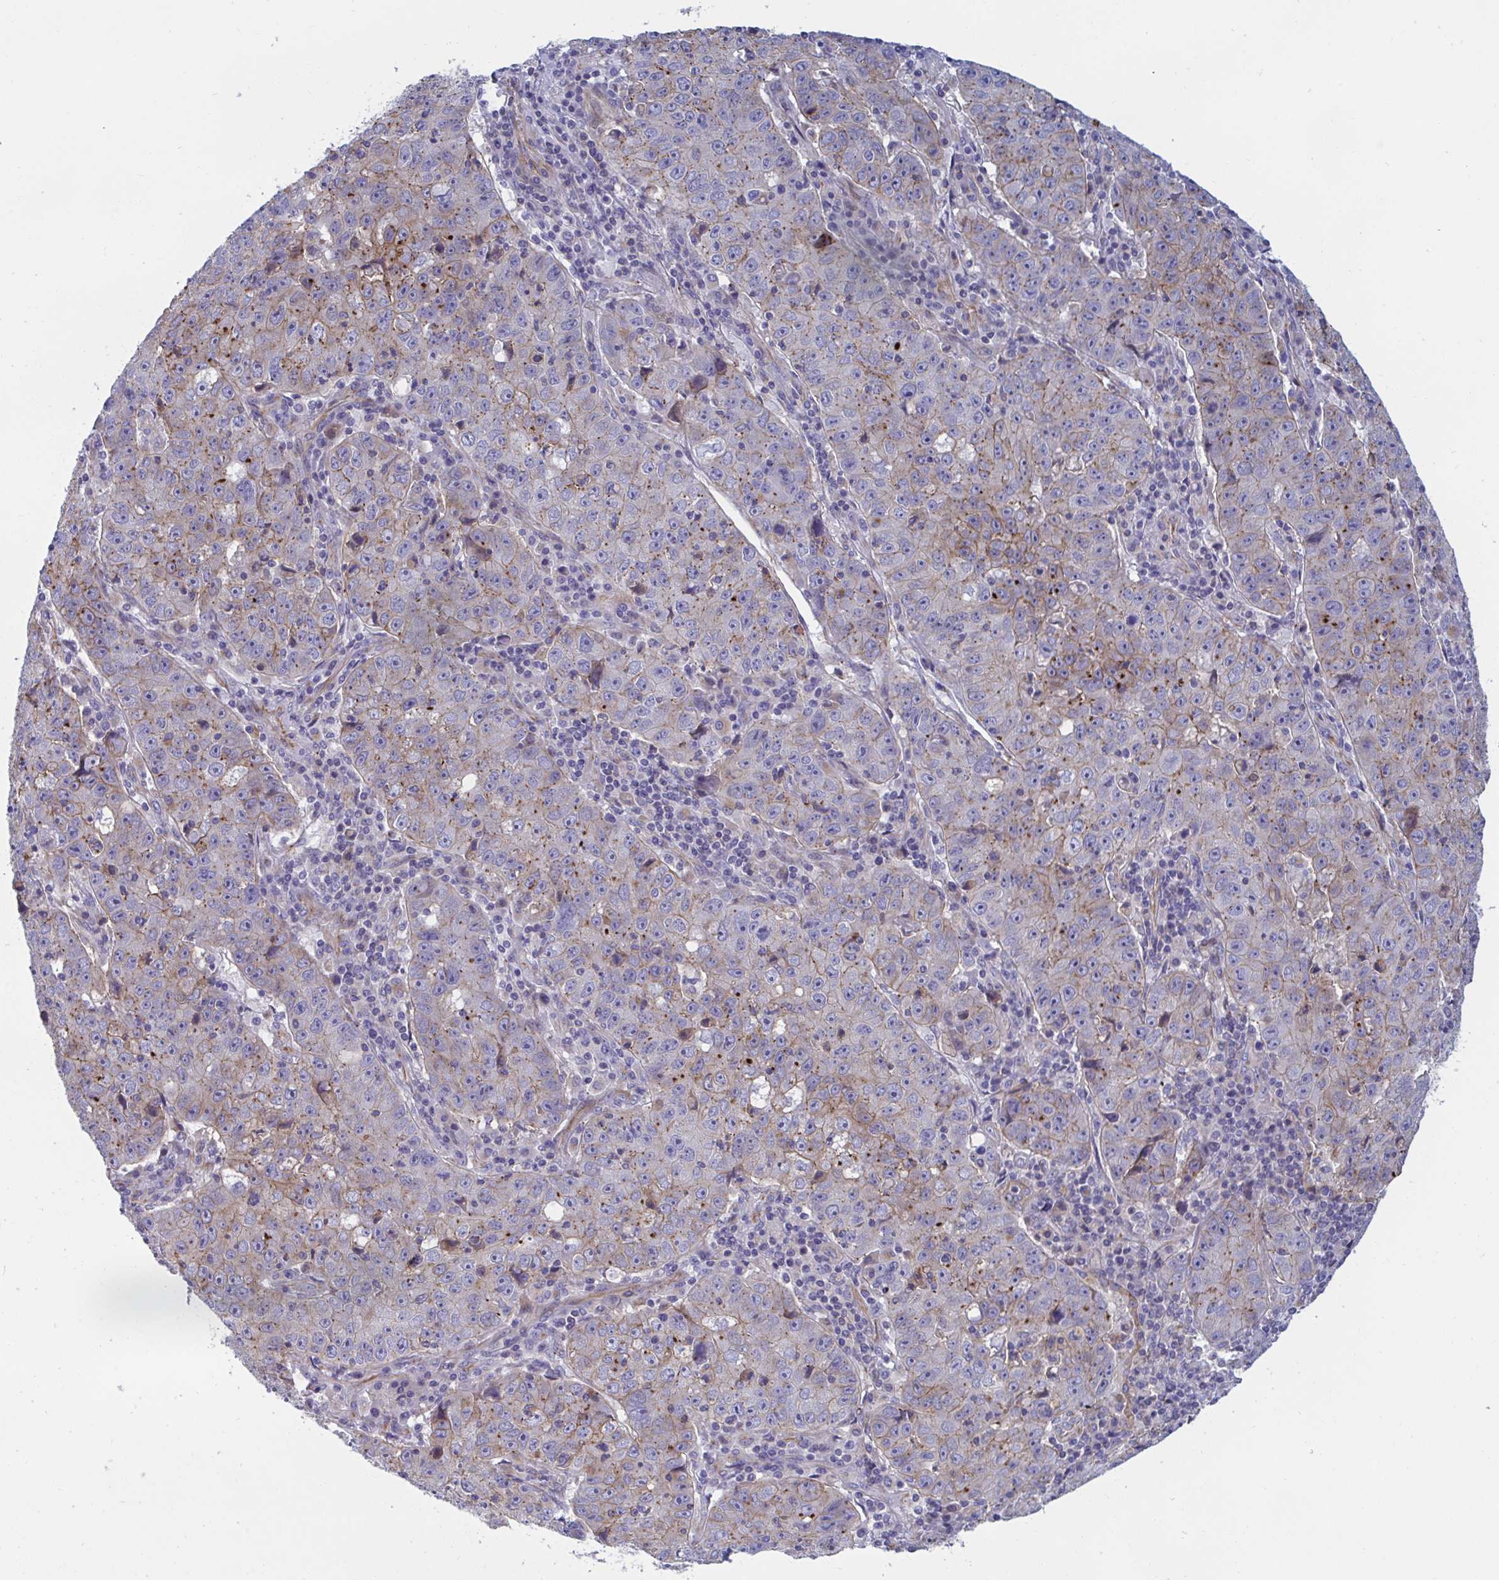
{"staining": {"intensity": "weak", "quantity": "25%-75%", "location": "cytoplasmic/membranous"}, "tissue": "lung cancer", "cell_type": "Tumor cells", "image_type": "cancer", "snomed": [{"axis": "morphology", "description": "Normal morphology"}, {"axis": "morphology", "description": "Adenocarcinoma, NOS"}, {"axis": "topography", "description": "Lymph node"}, {"axis": "topography", "description": "Lung"}], "caption": "Immunohistochemistry (IHC) (DAB) staining of human adenocarcinoma (lung) exhibits weak cytoplasmic/membranous protein positivity in approximately 25%-75% of tumor cells.", "gene": "SLC9A6", "patient": {"sex": "female", "age": 57}}